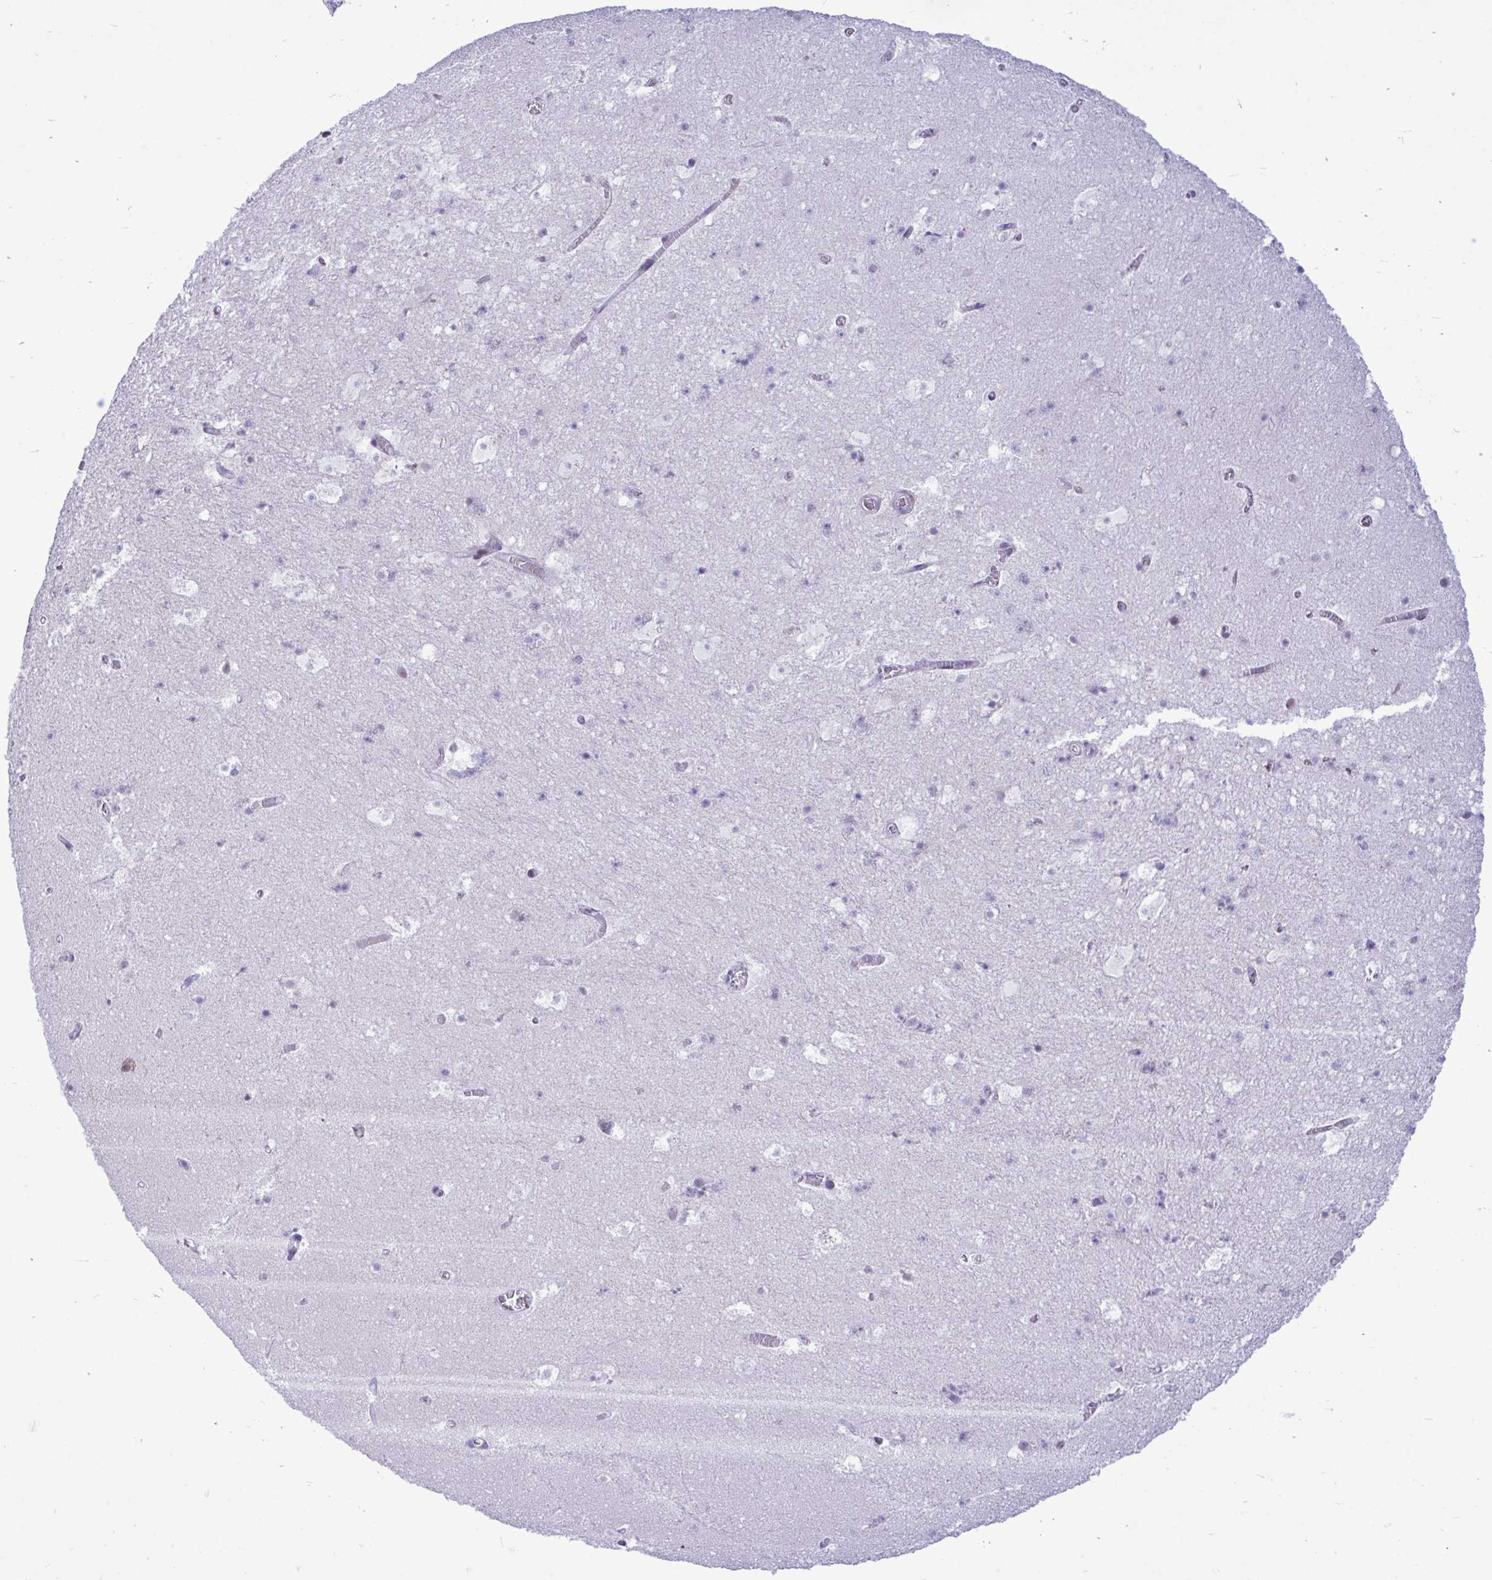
{"staining": {"intensity": "negative", "quantity": "none", "location": "none"}, "tissue": "hippocampus", "cell_type": "Glial cells", "image_type": "normal", "snomed": [{"axis": "morphology", "description": "Normal tissue, NOS"}, {"axis": "topography", "description": "Hippocampus"}], "caption": "High magnification brightfield microscopy of benign hippocampus stained with DAB (brown) and counterstained with hematoxylin (blue): glial cells show no significant expression.", "gene": "C1QL2", "patient": {"sex": "female", "age": 42}}